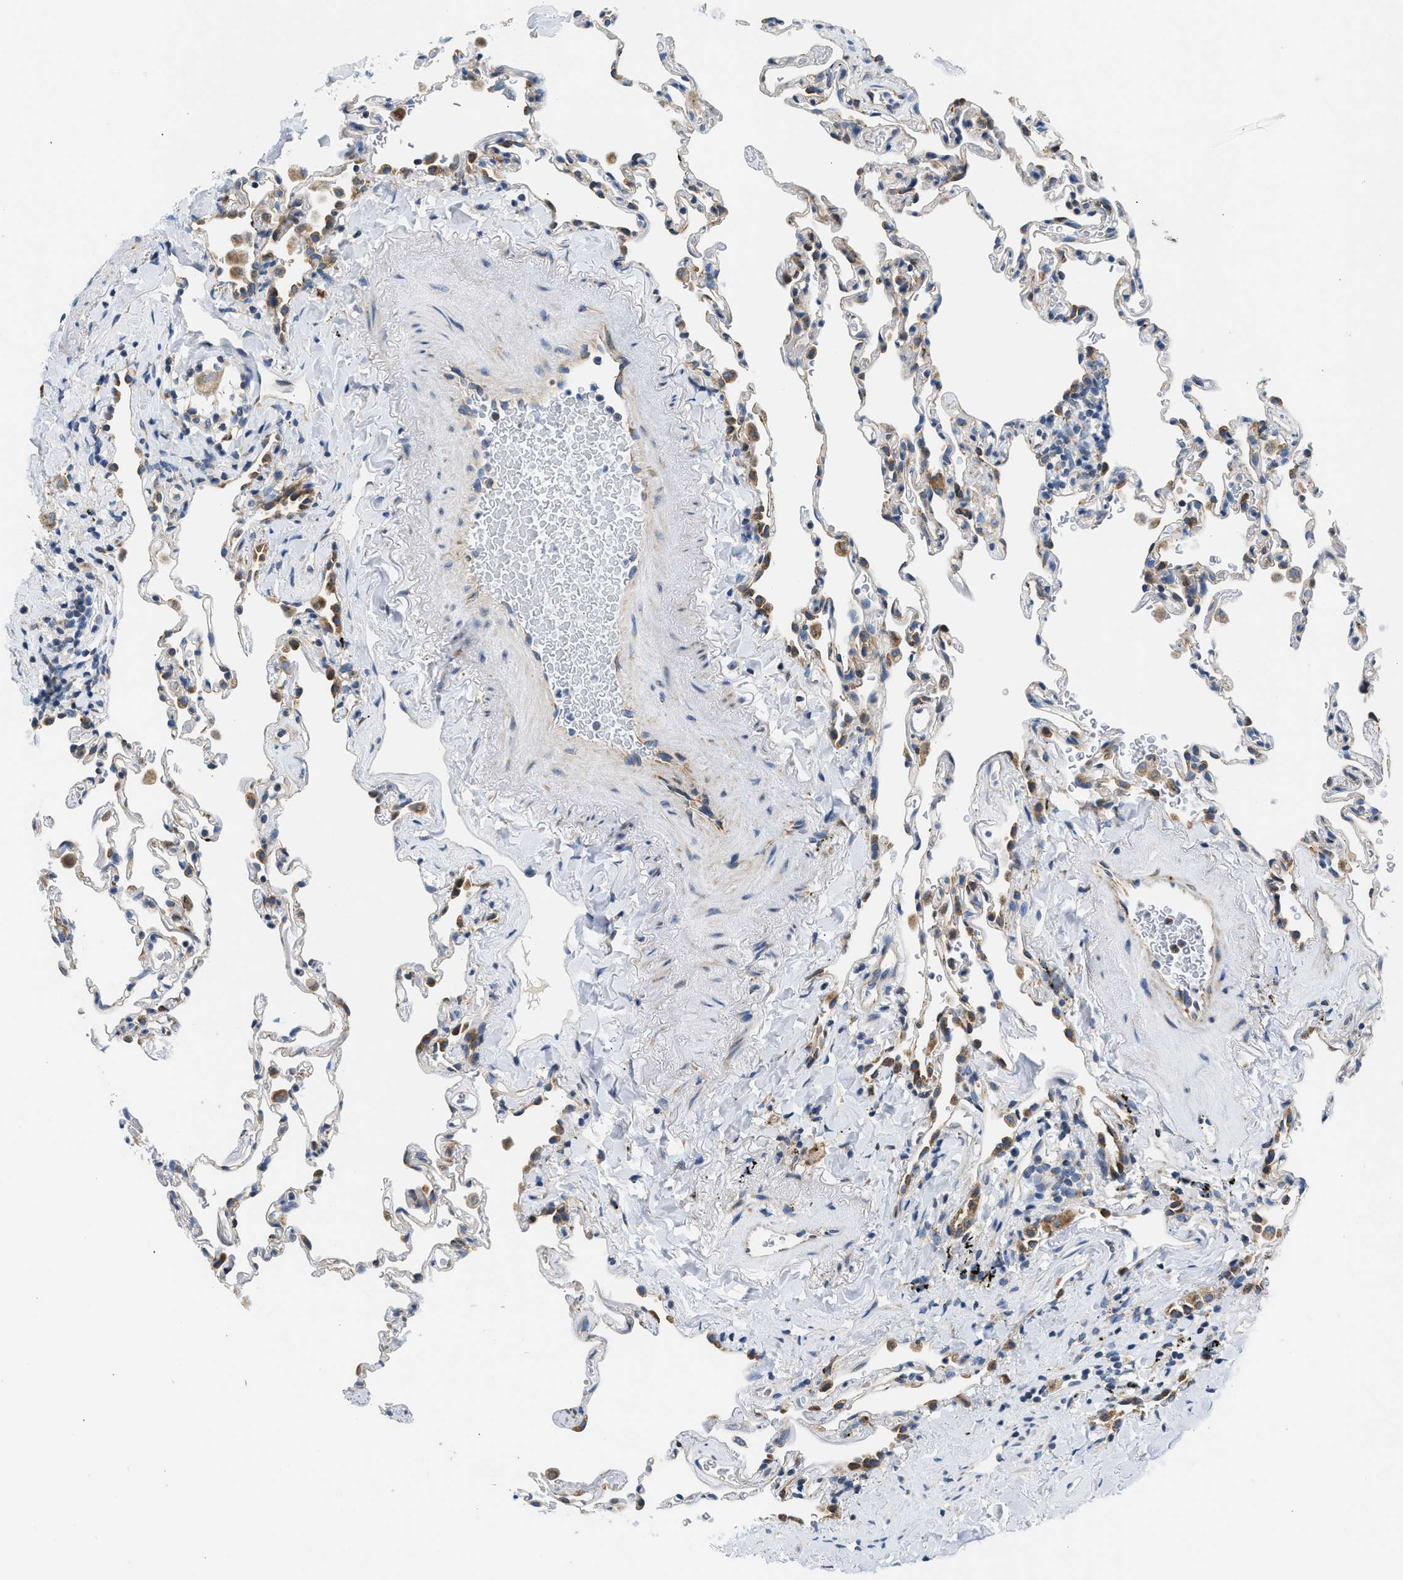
{"staining": {"intensity": "moderate", "quantity": "<25%", "location": "cytoplasmic/membranous"}, "tissue": "lung", "cell_type": "Alveolar cells", "image_type": "normal", "snomed": [{"axis": "morphology", "description": "Normal tissue, NOS"}, {"axis": "topography", "description": "Lung"}], "caption": "Lung stained with DAB immunohistochemistry (IHC) reveals low levels of moderate cytoplasmic/membranous staining in about <25% of alveolar cells. Nuclei are stained in blue.", "gene": "CAMKK2", "patient": {"sex": "male", "age": 59}}